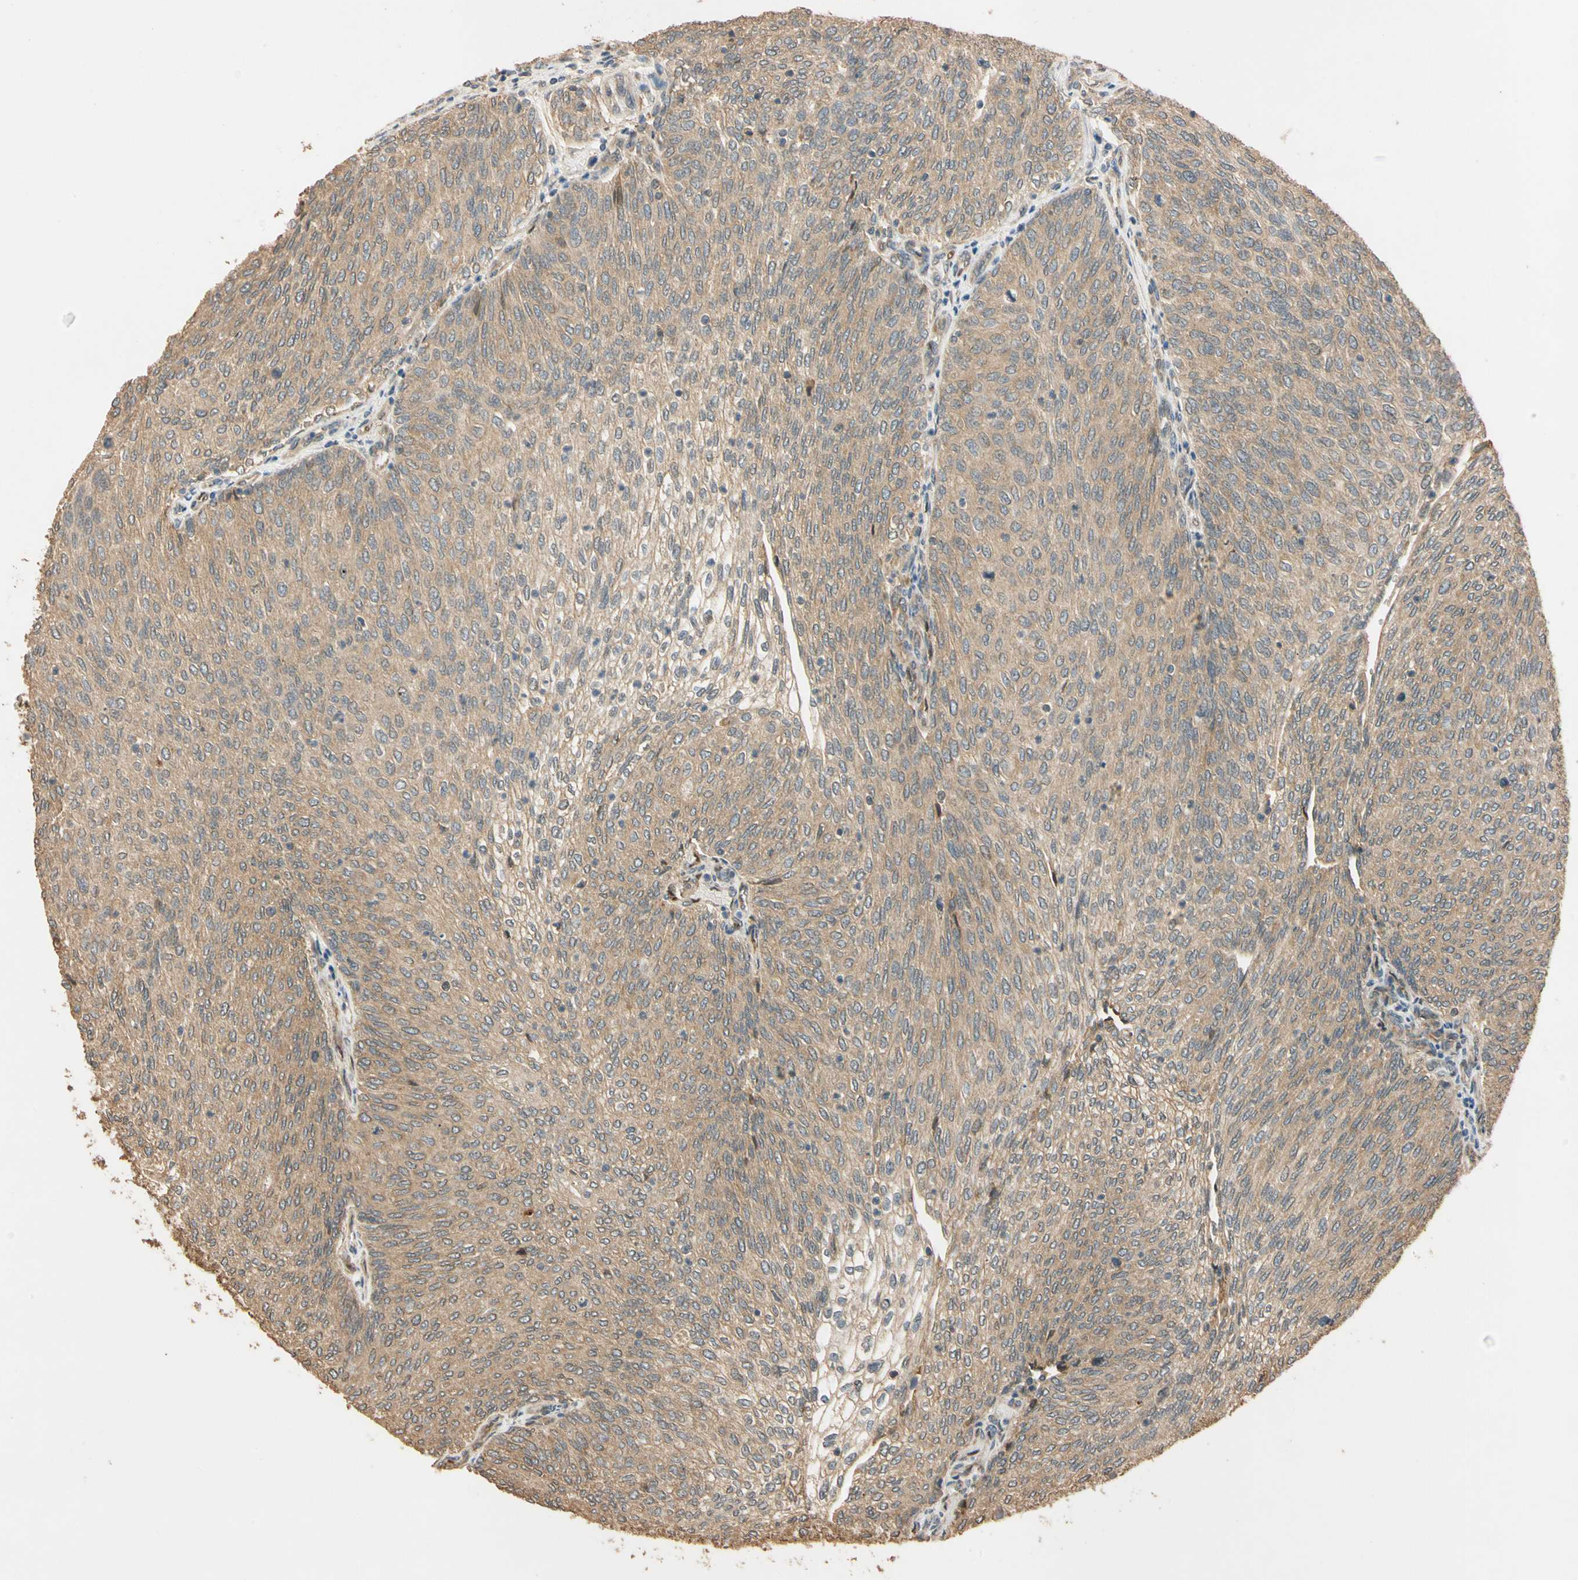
{"staining": {"intensity": "weak", "quantity": ">75%", "location": "cytoplasmic/membranous"}, "tissue": "urothelial cancer", "cell_type": "Tumor cells", "image_type": "cancer", "snomed": [{"axis": "morphology", "description": "Urothelial carcinoma, Low grade"}, {"axis": "topography", "description": "Urinary bladder"}], "caption": "Urothelial cancer stained with DAB immunohistochemistry (IHC) demonstrates low levels of weak cytoplasmic/membranous positivity in approximately >75% of tumor cells. The protein of interest is stained brown, and the nuclei are stained in blue (DAB IHC with brightfield microscopy, high magnification).", "gene": "MGRN1", "patient": {"sex": "female", "age": 79}}